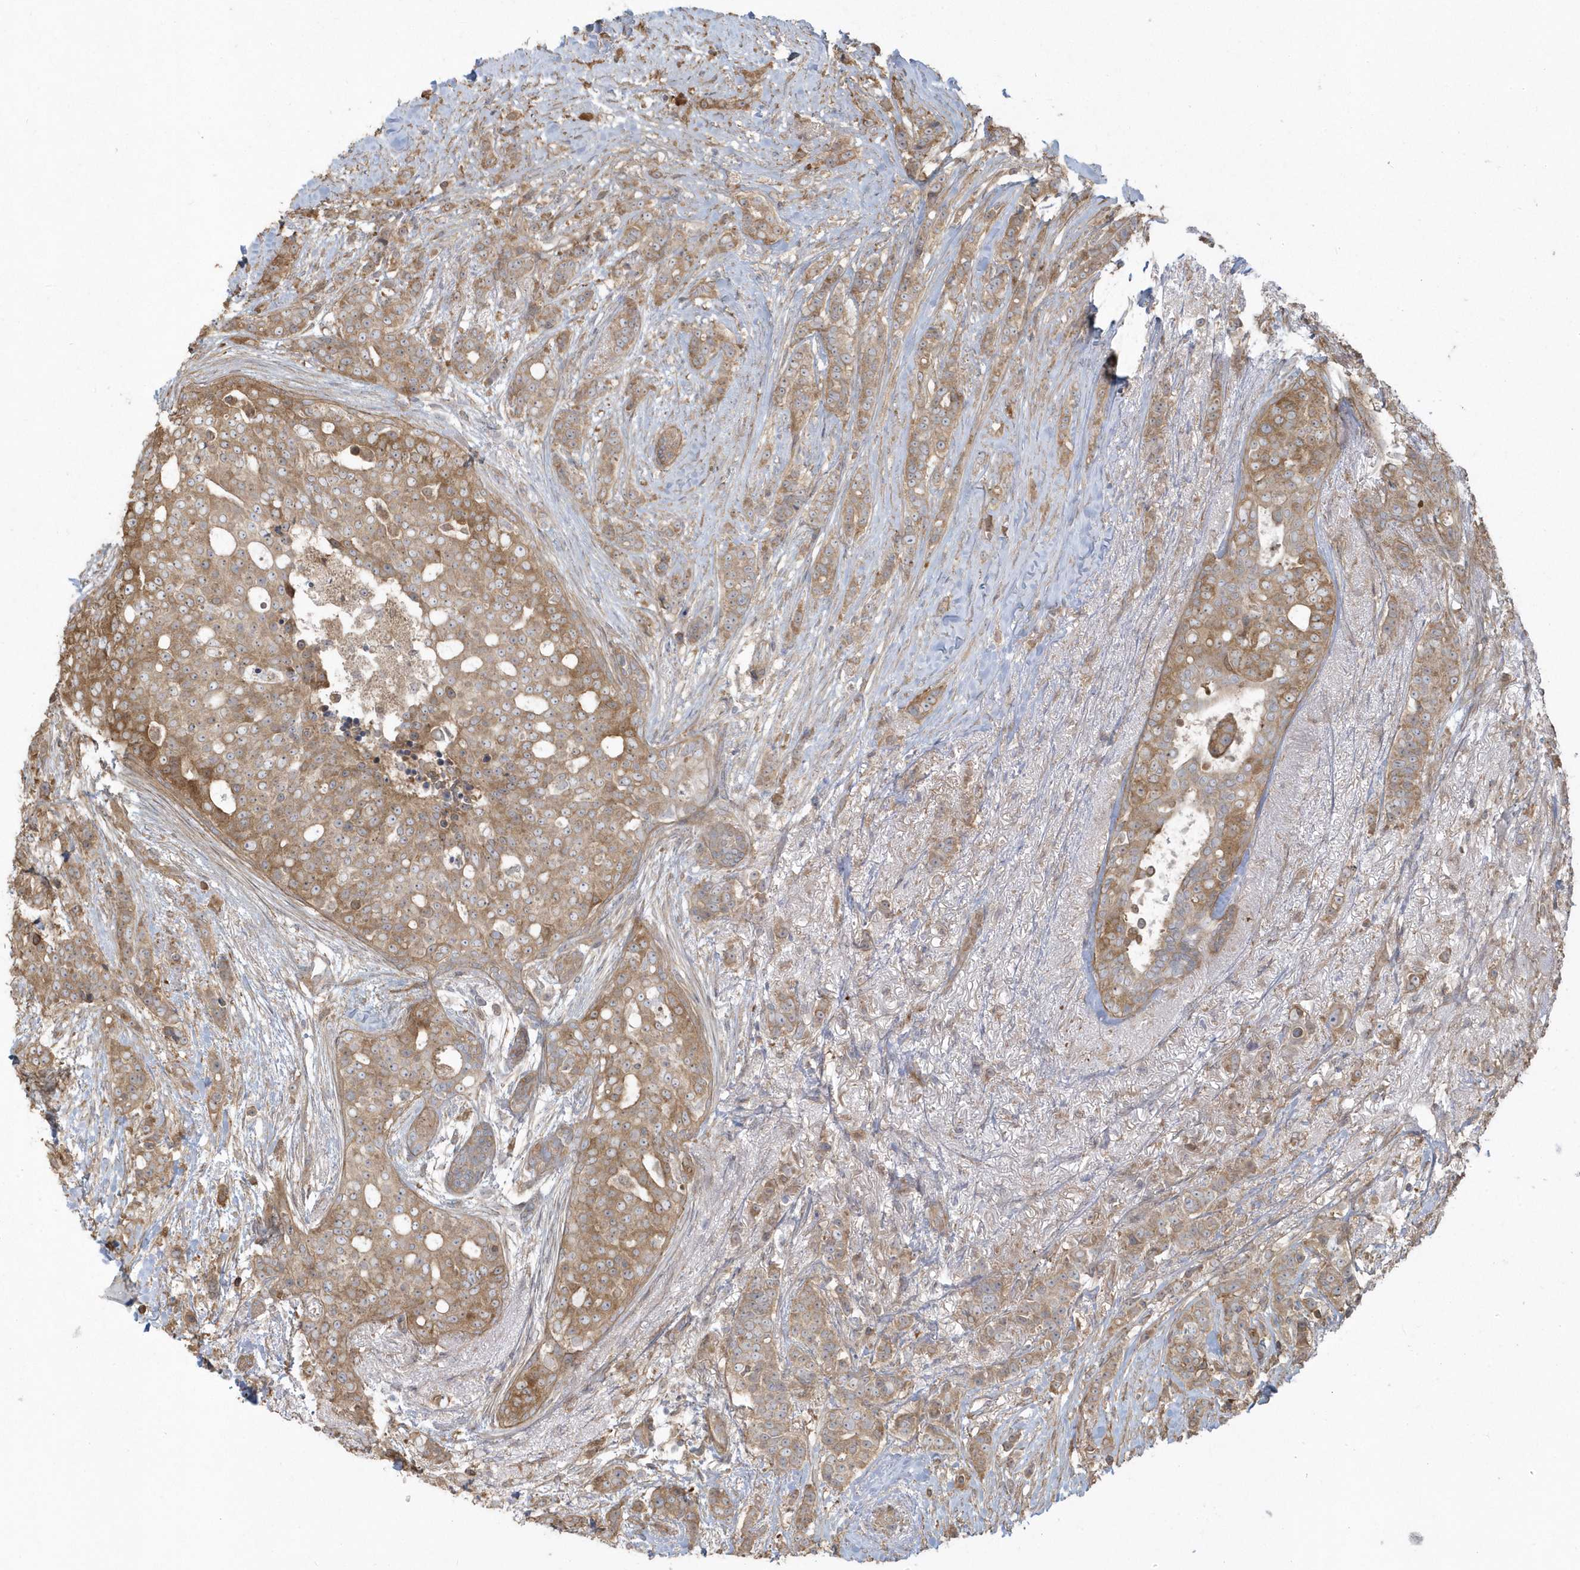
{"staining": {"intensity": "moderate", "quantity": ">75%", "location": "cytoplasmic/membranous"}, "tissue": "breast cancer", "cell_type": "Tumor cells", "image_type": "cancer", "snomed": [{"axis": "morphology", "description": "Lobular carcinoma"}, {"axis": "topography", "description": "Breast"}], "caption": "Human breast lobular carcinoma stained with a protein marker reveals moderate staining in tumor cells.", "gene": "HNMT", "patient": {"sex": "female", "age": 51}}